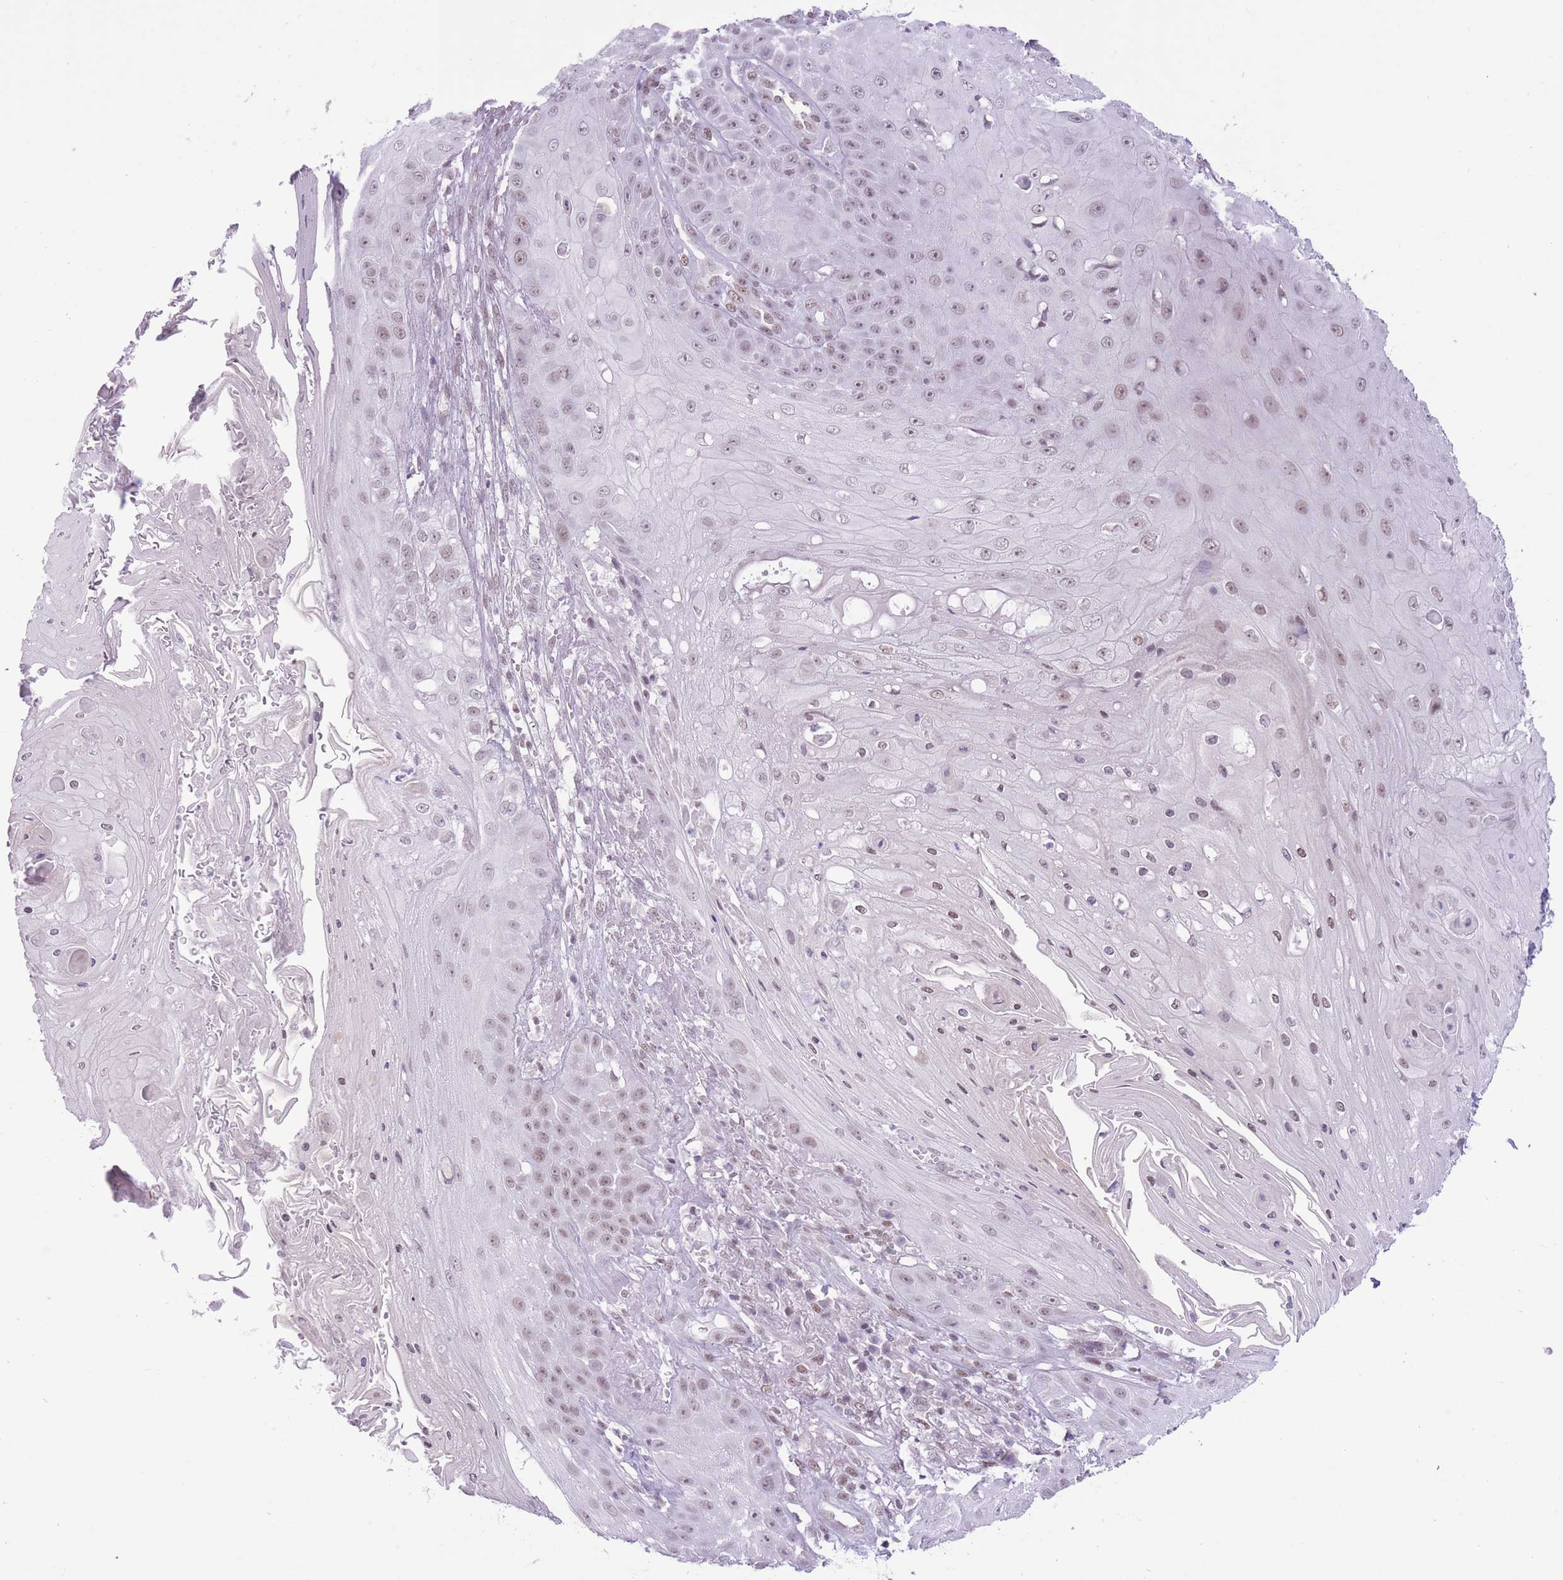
{"staining": {"intensity": "weak", "quantity": "25%-75%", "location": "nuclear"}, "tissue": "skin cancer", "cell_type": "Tumor cells", "image_type": "cancer", "snomed": [{"axis": "morphology", "description": "Squamous cell carcinoma, NOS"}, {"axis": "topography", "description": "Skin"}], "caption": "Immunohistochemical staining of skin squamous cell carcinoma exhibits low levels of weak nuclear protein staining in about 25%-75% of tumor cells. The staining was performed using DAB to visualize the protein expression in brown, while the nuclei were stained in blue with hematoxylin (Magnification: 20x).", "gene": "ZBED5", "patient": {"sex": "male", "age": 70}}